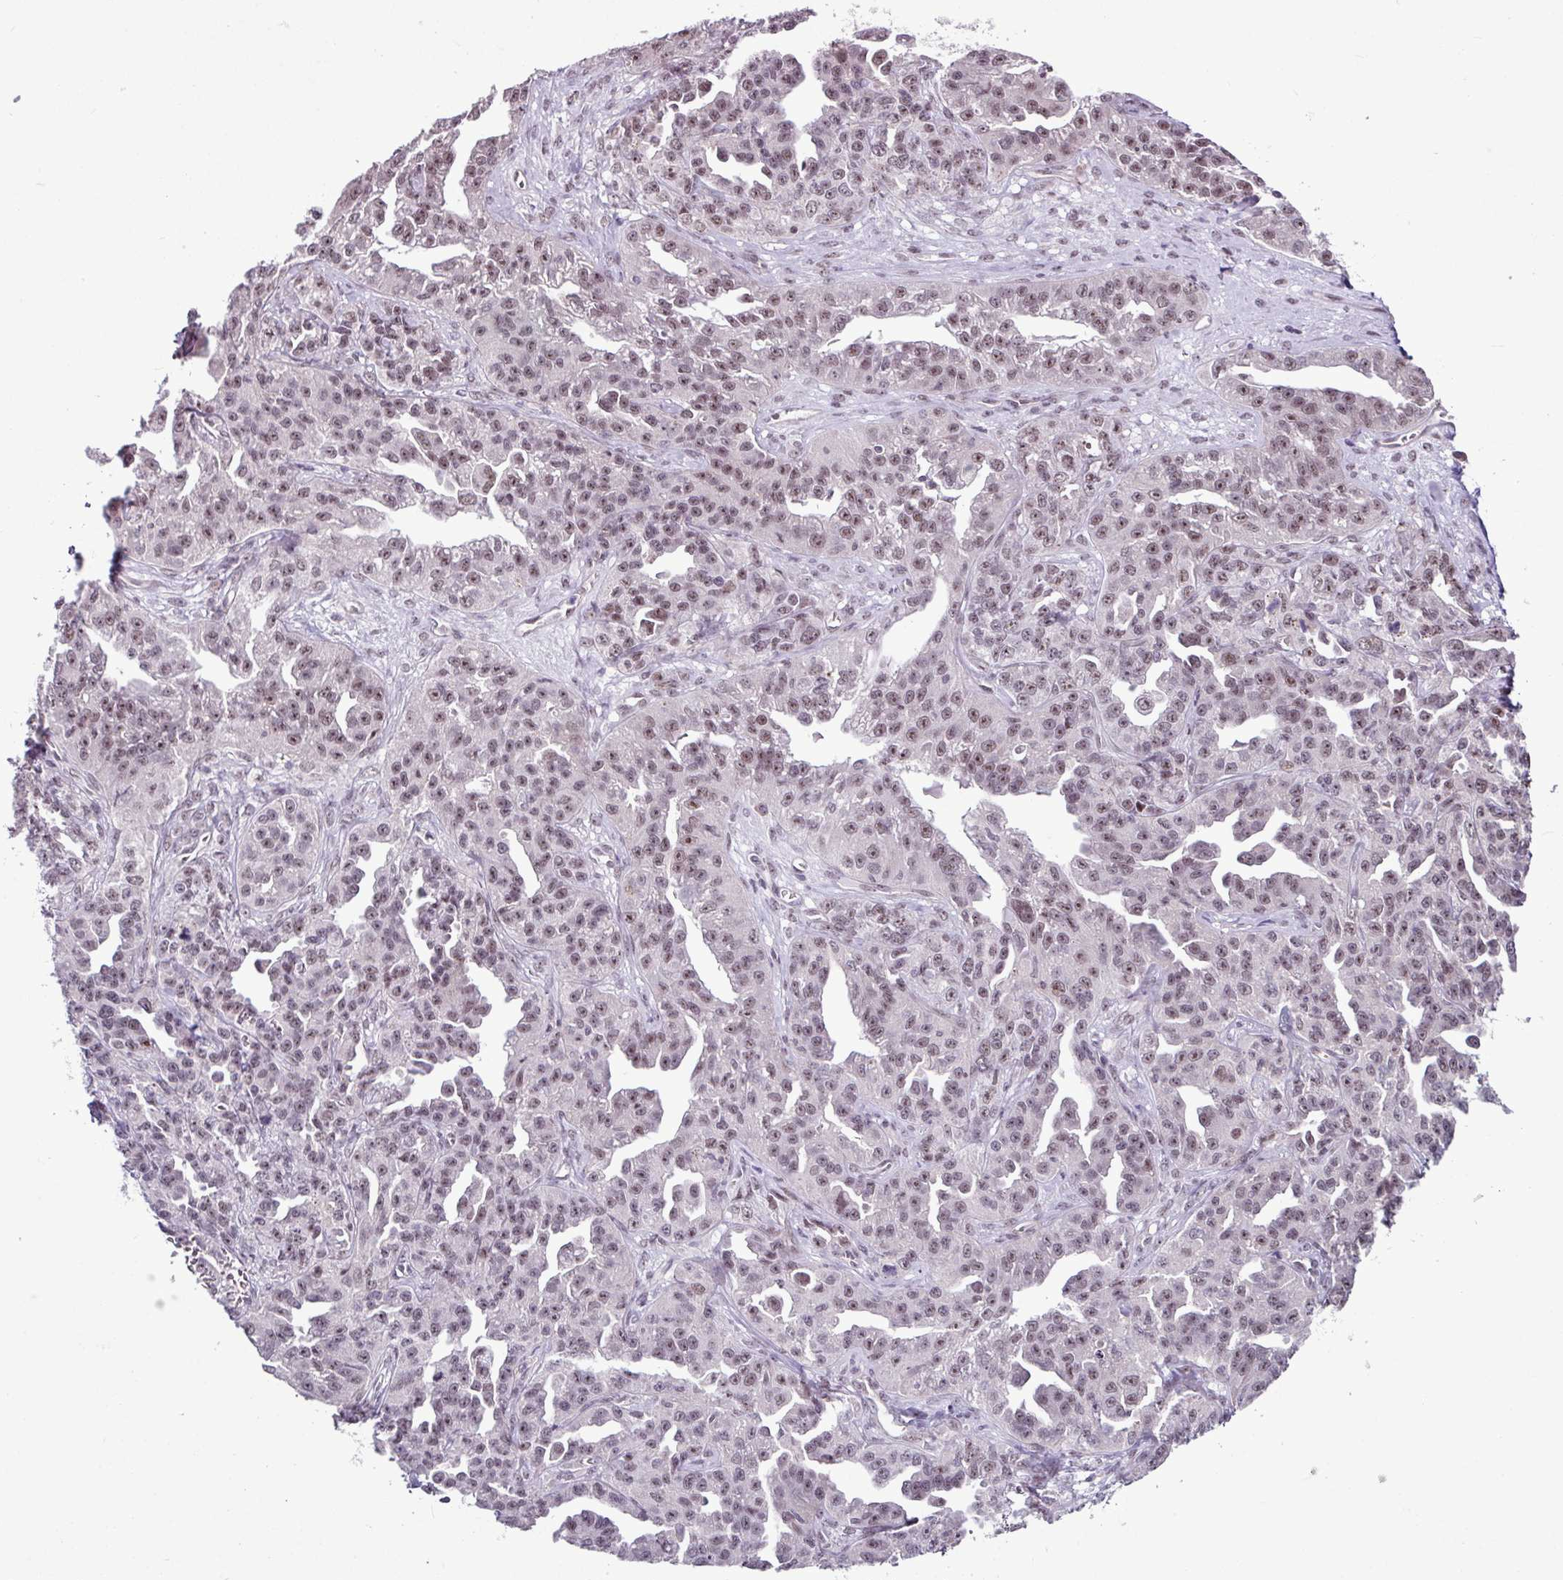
{"staining": {"intensity": "moderate", "quantity": ">75%", "location": "nuclear"}, "tissue": "ovarian cancer", "cell_type": "Tumor cells", "image_type": "cancer", "snomed": [{"axis": "morphology", "description": "Cystadenocarcinoma, serous, NOS"}, {"axis": "topography", "description": "Ovary"}], "caption": "Immunohistochemical staining of ovarian cancer exhibits medium levels of moderate nuclear protein staining in about >75% of tumor cells.", "gene": "UTP18", "patient": {"sex": "female", "age": 75}}